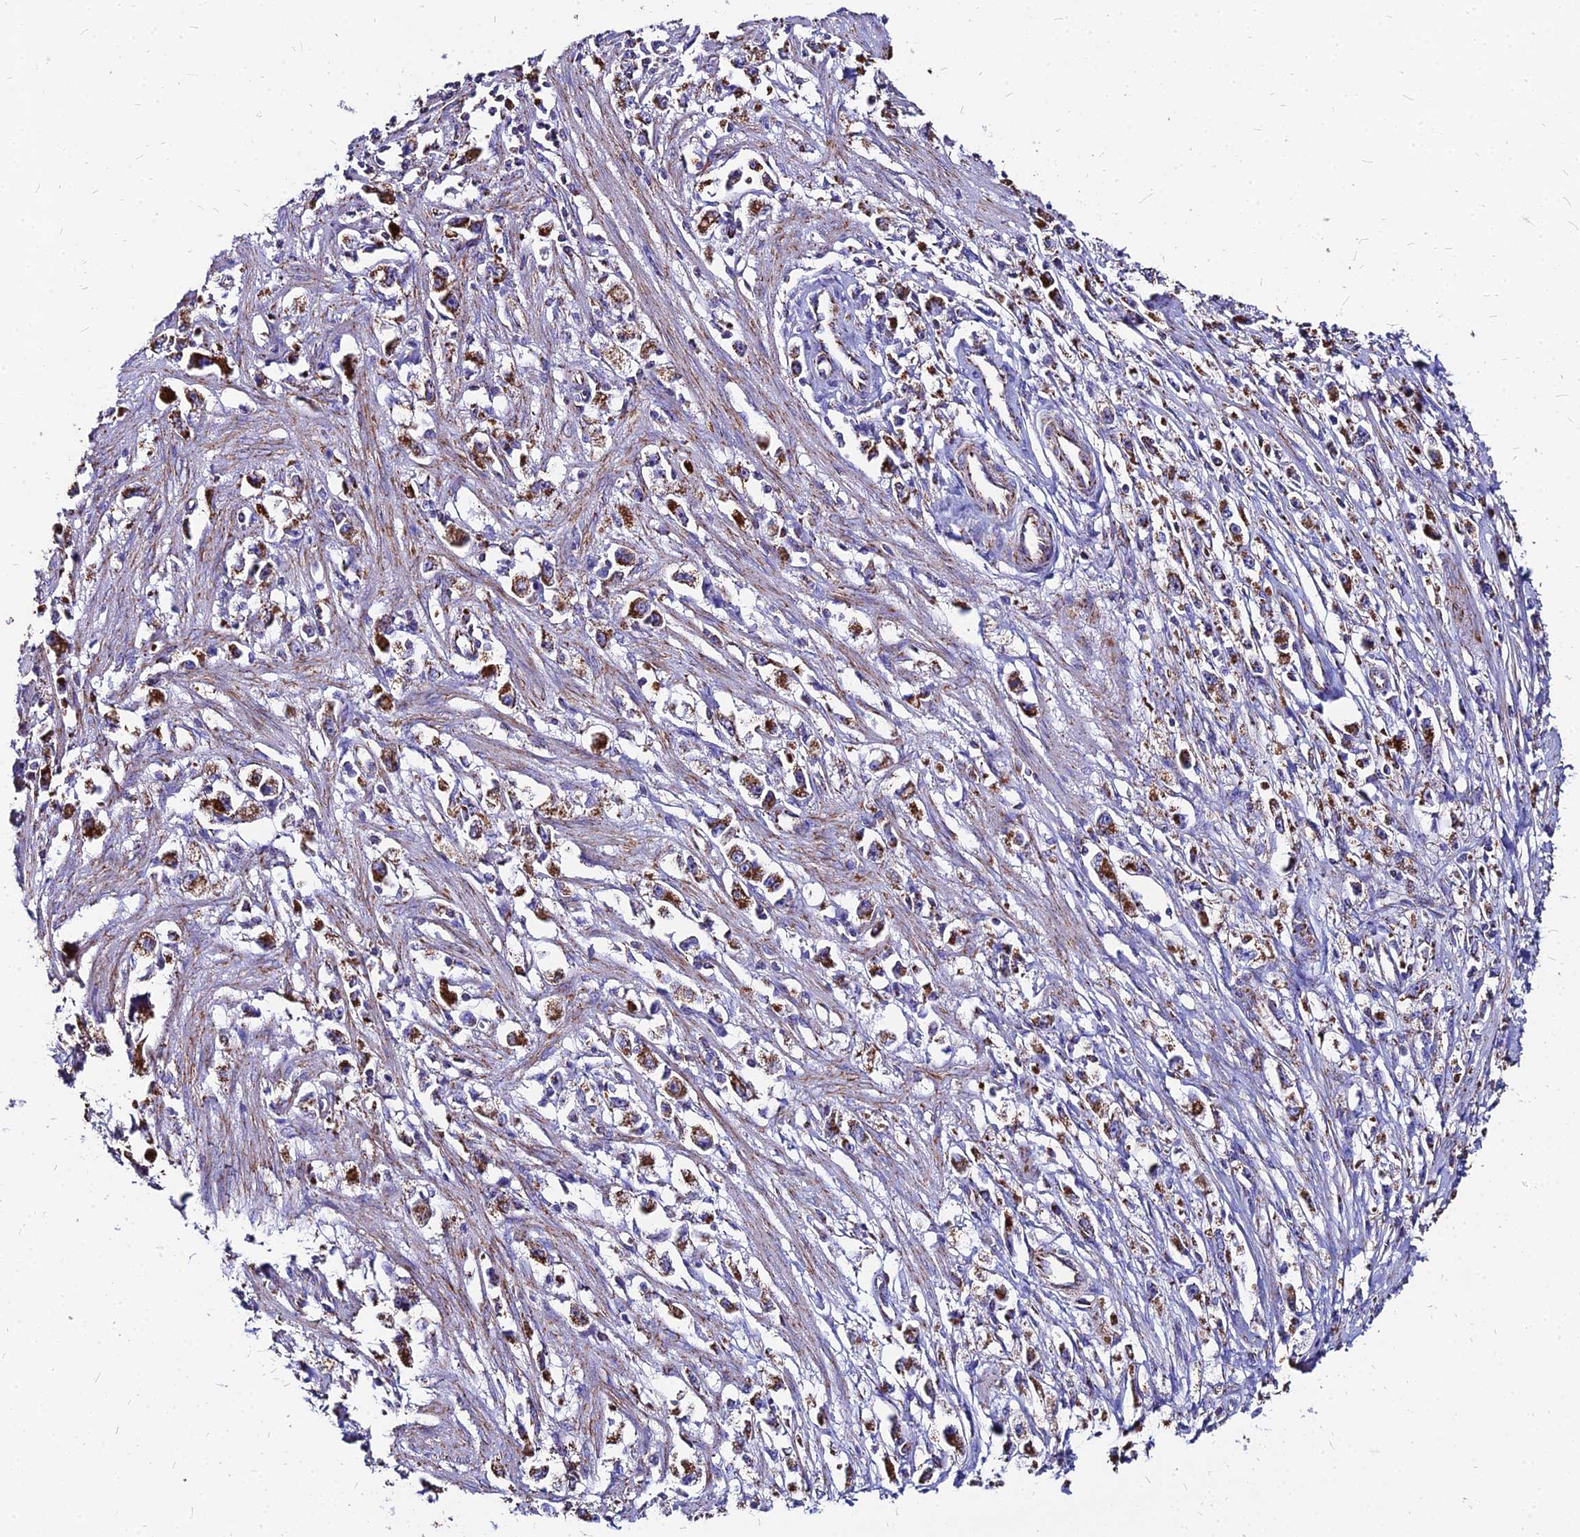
{"staining": {"intensity": "moderate", "quantity": ">75%", "location": "cytoplasmic/membranous"}, "tissue": "stomach cancer", "cell_type": "Tumor cells", "image_type": "cancer", "snomed": [{"axis": "morphology", "description": "Adenocarcinoma, NOS"}, {"axis": "topography", "description": "Stomach"}], "caption": "A micrograph of human stomach cancer (adenocarcinoma) stained for a protein demonstrates moderate cytoplasmic/membranous brown staining in tumor cells. (Stains: DAB in brown, nuclei in blue, Microscopy: brightfield microscopy at high magnification).", "gene": "DLD", "patient": {"sex": "female", "age": 59}}